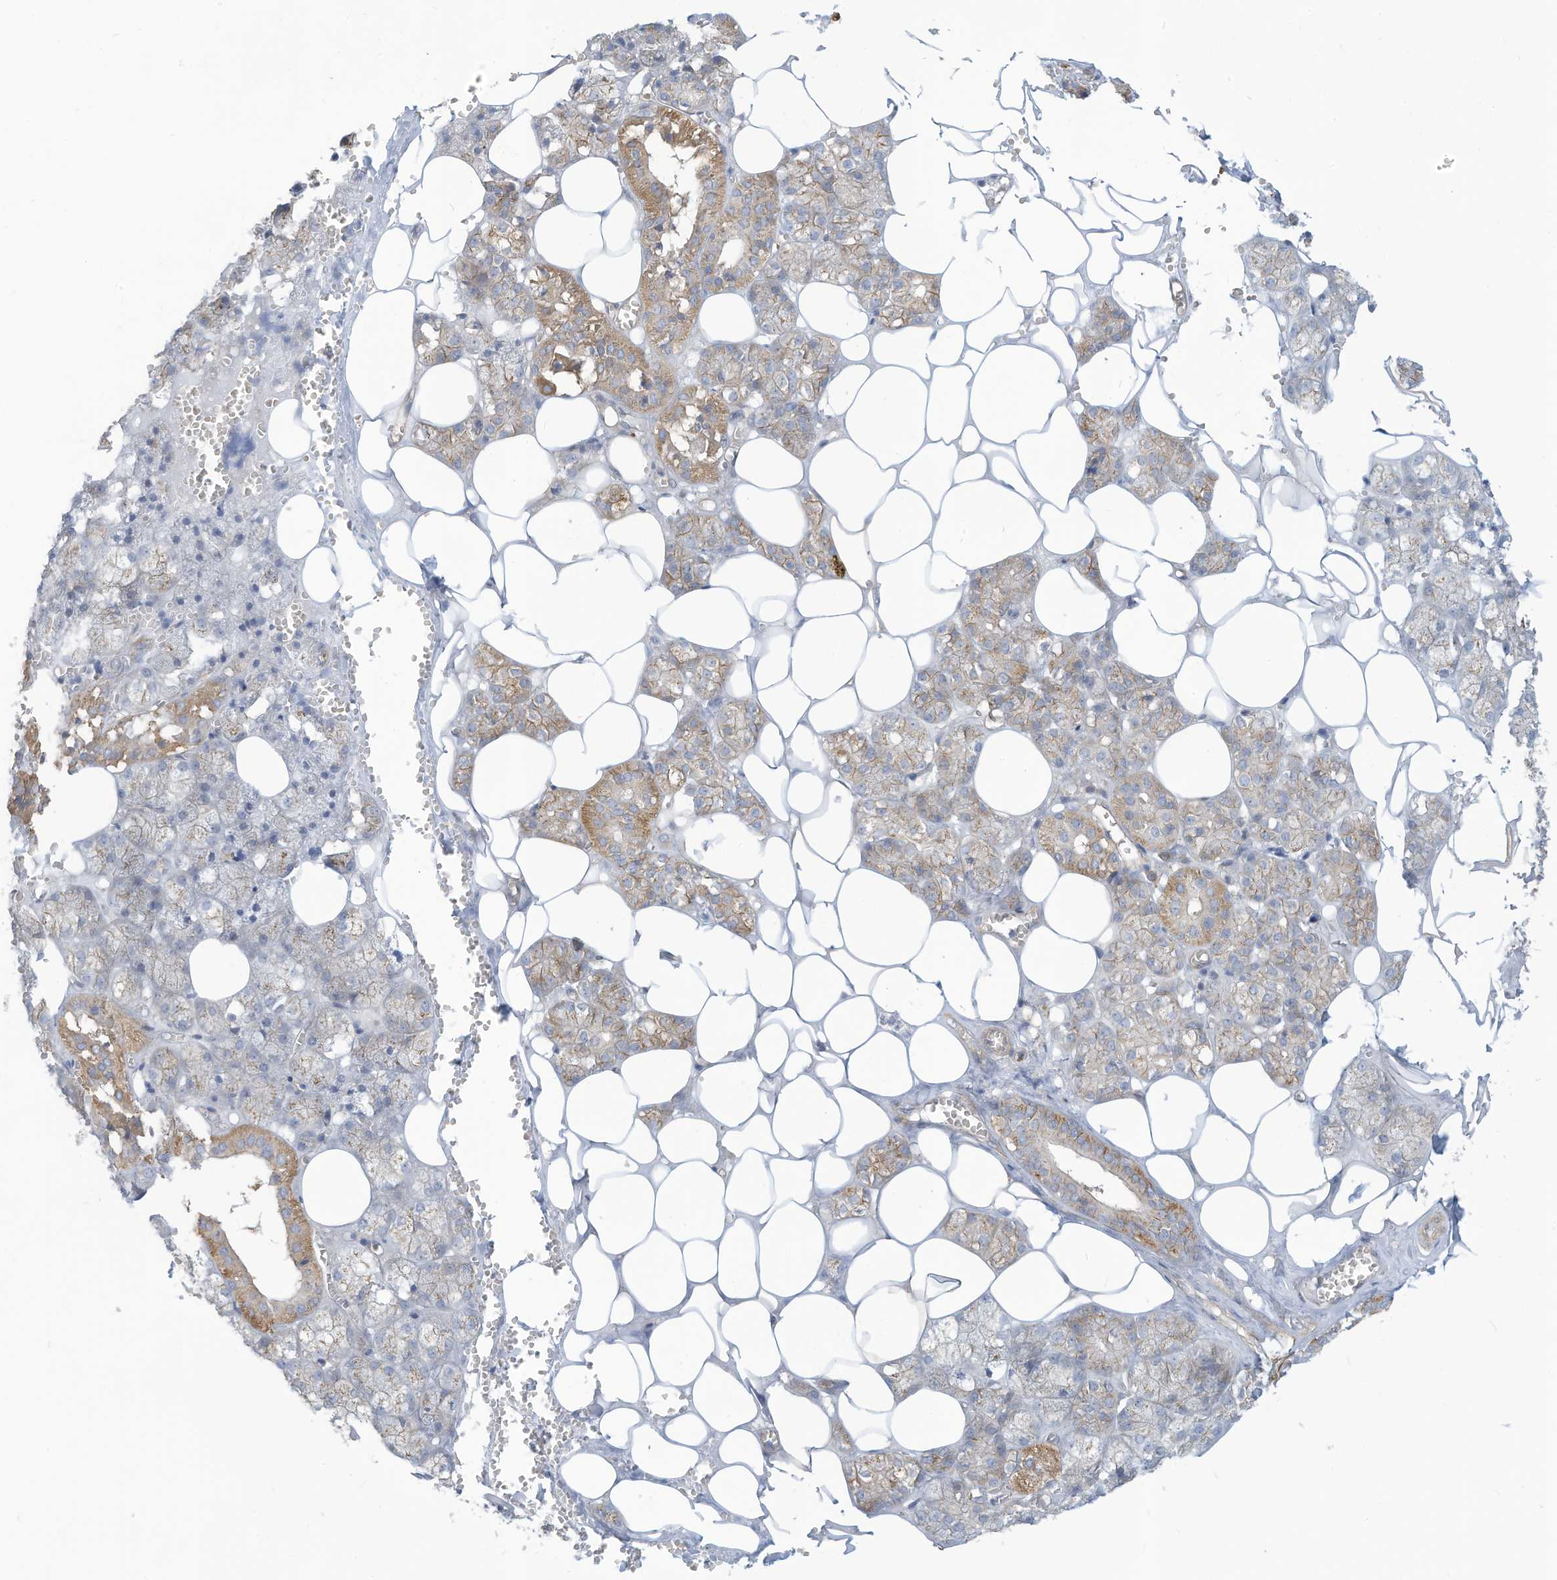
{"staining": {"intensity": "moderate", "quantity": ">75%", "location": "cytoplasmic/membranous"}, "tissue": "salivary gland", "cell_type": "Glandular cells", "image_type": "normal", "snomed": [{"axis": "morphology", "description": "Normal tissue, NOS"}, {"axis": "topography", "description": "Salivary gland"}], "caption": "Unremarkable salivary gland shows moderate cytoplasmic/membranous staining in about >75% of glandular cells, visualized by immunohistochemistry. The staining was performed using DAB (3,3'-diaminobenzidine), with brown indicating positive protein expression. Nuclei are stained blue with hematoxylin.", "gene": "ADAT2", "patient": {"sex": "male", "age": 62}}